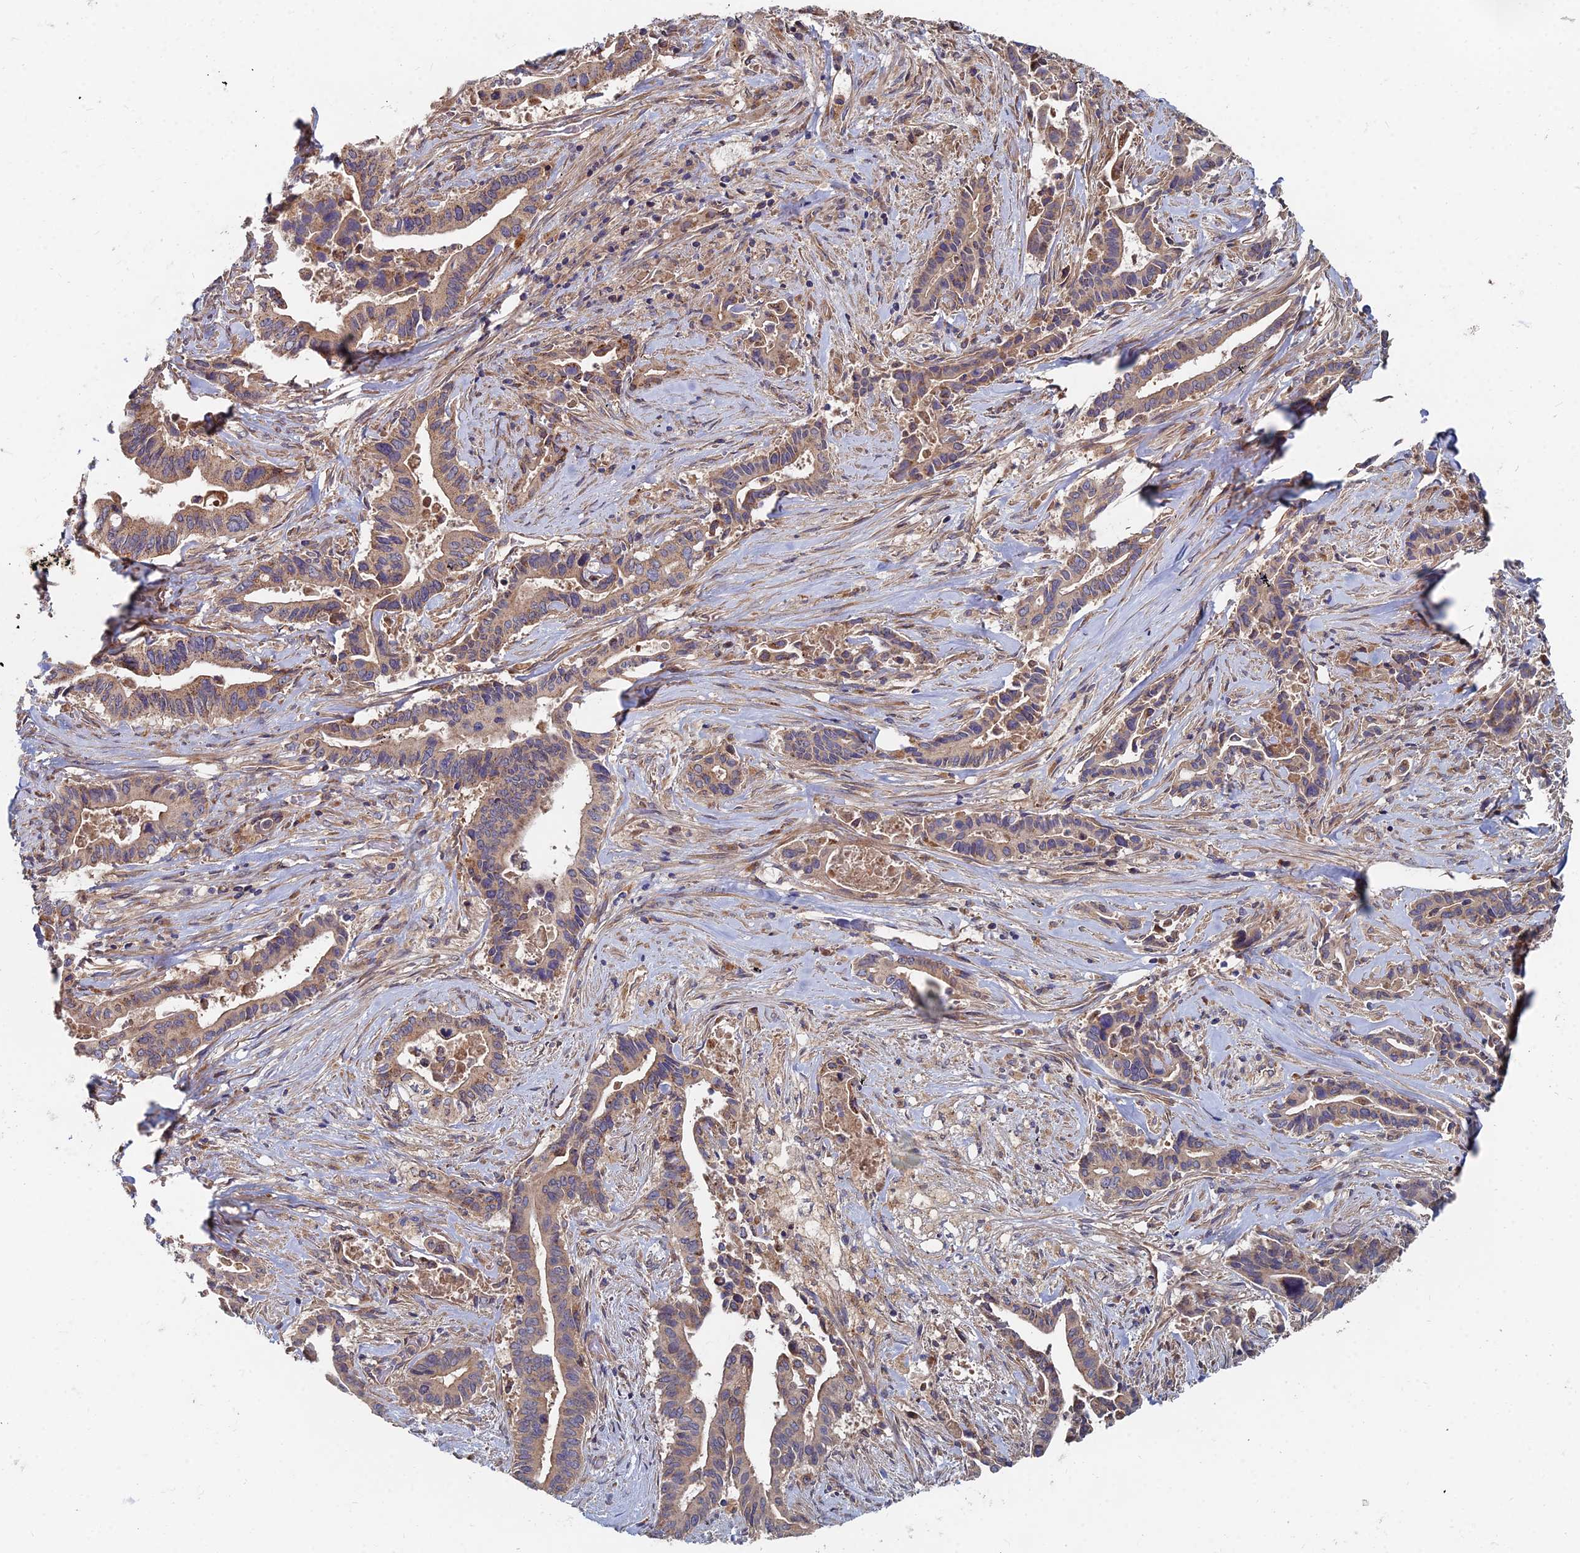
{"staining": {"intensity": "moderate", "quantity": ">75%", "location": "cytoplasmic/membranous"}, "tissue": "pancreatic cancer", "cell_type": "Tumor cells", "image_type": "cancer", "snomed": [{"axis": "morphology", "description": "Adenocarcinoma, NOS"}, {"axis": "topography", "description": "Pancreas"}], "caption": "Immunohistochemical staining of human pancreatic cancer reveals medium levels of moderate cytoplasmic/membranous staining in about >75% of tumor cells.", "gene": "CCZ1", "patient": {"sex": "female", "age": 77}}